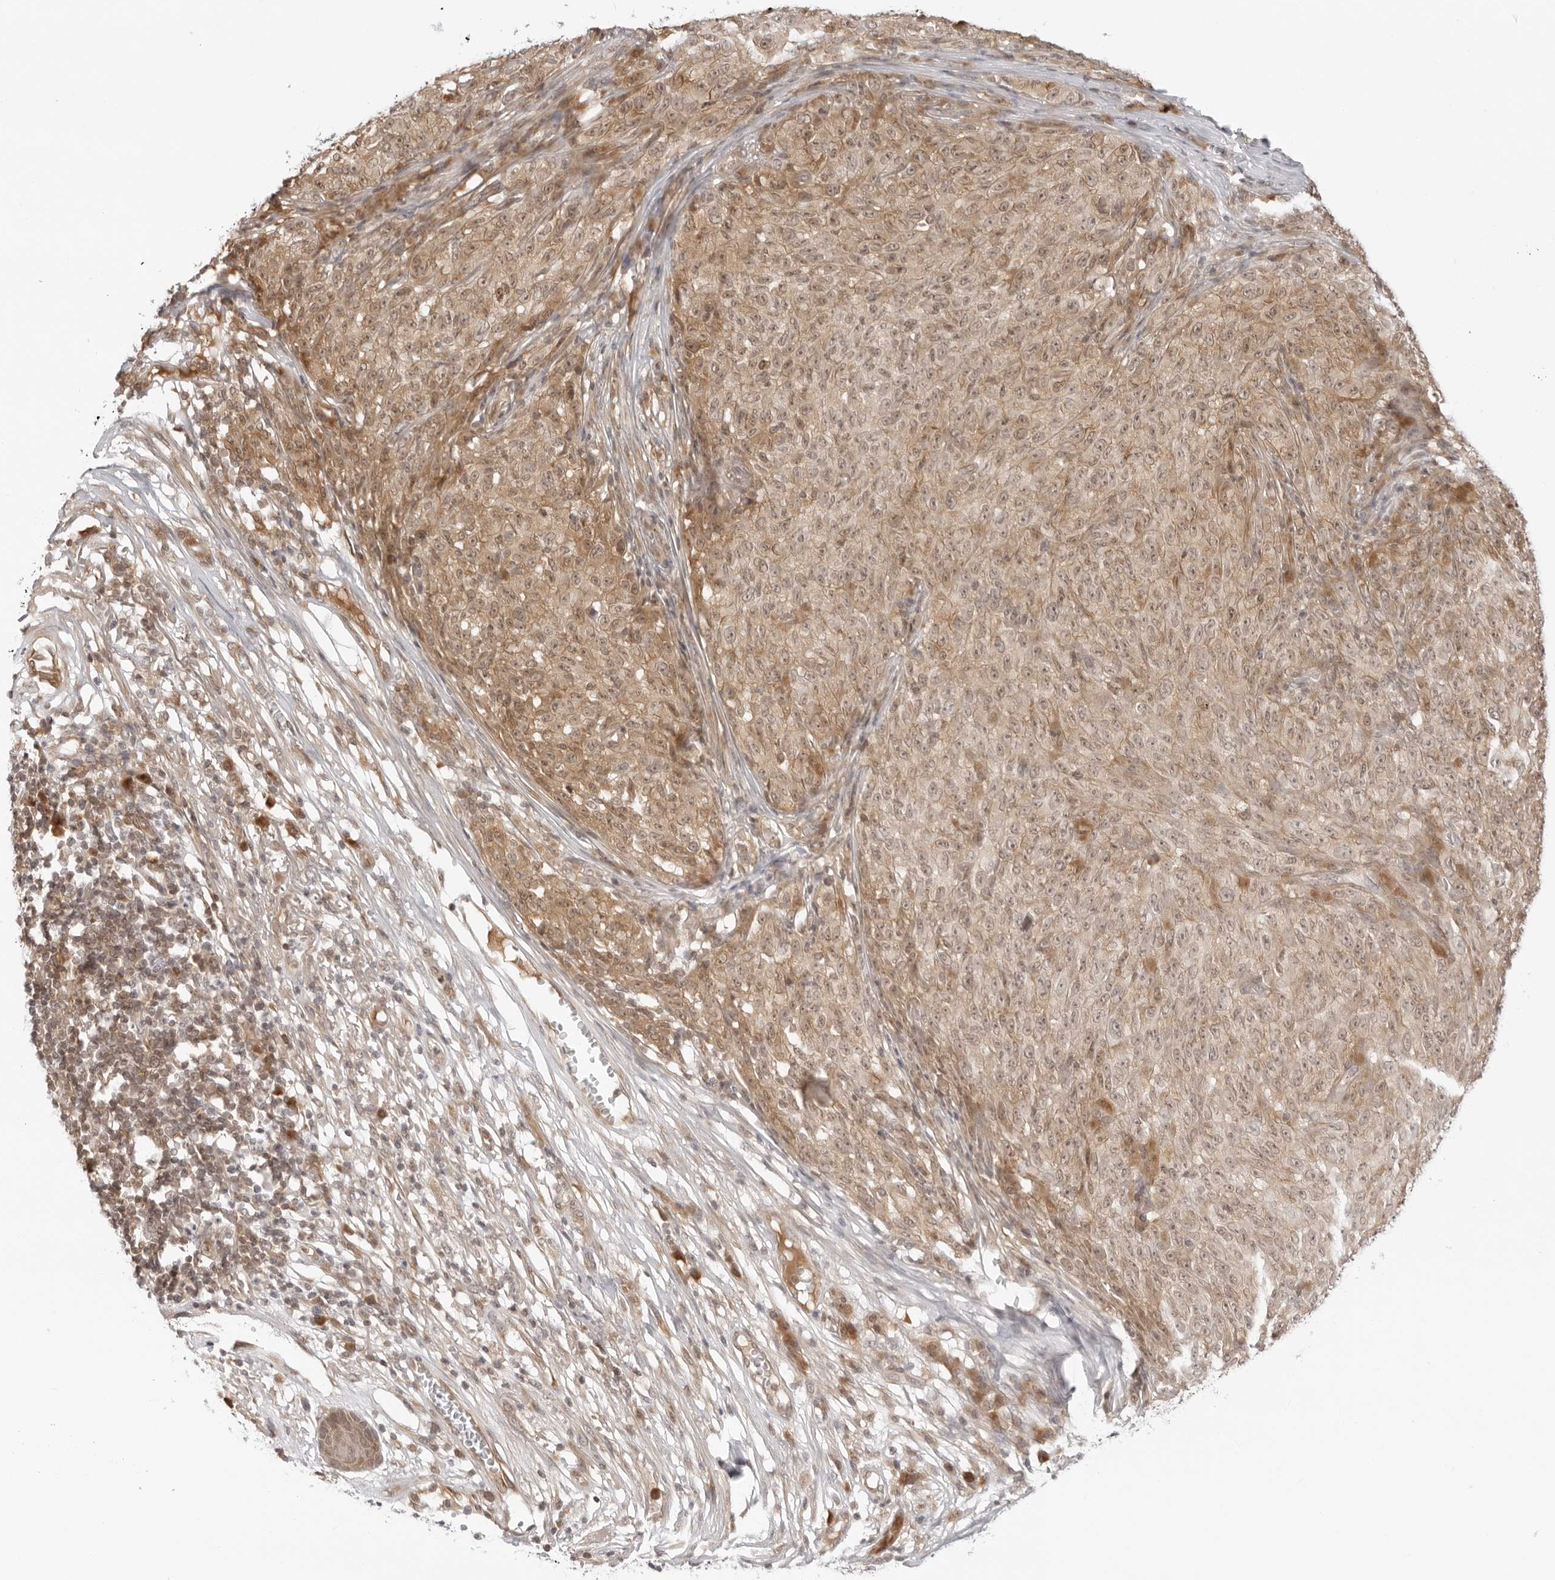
{"staining": {"intensity": "moderate", "quantity": ">75%", "location": "cytoplasmic/membranous"}, "tissue": "melanoma", "cell_type": "Tumor cells", "image_type": "cancer", "snomed": [{"axis": "morphology", "description": "Malignant melanoma, NOS"}, {"axis": "topography", "description": "Skin"}], "caption": "Protein expression analysis of melanoma exhibits moderate cytoplasmic/membranous positivity in about >75% of tumor cells.", "gene": "PRRC2C", "patient": {"sex": "female", "age": 82}}